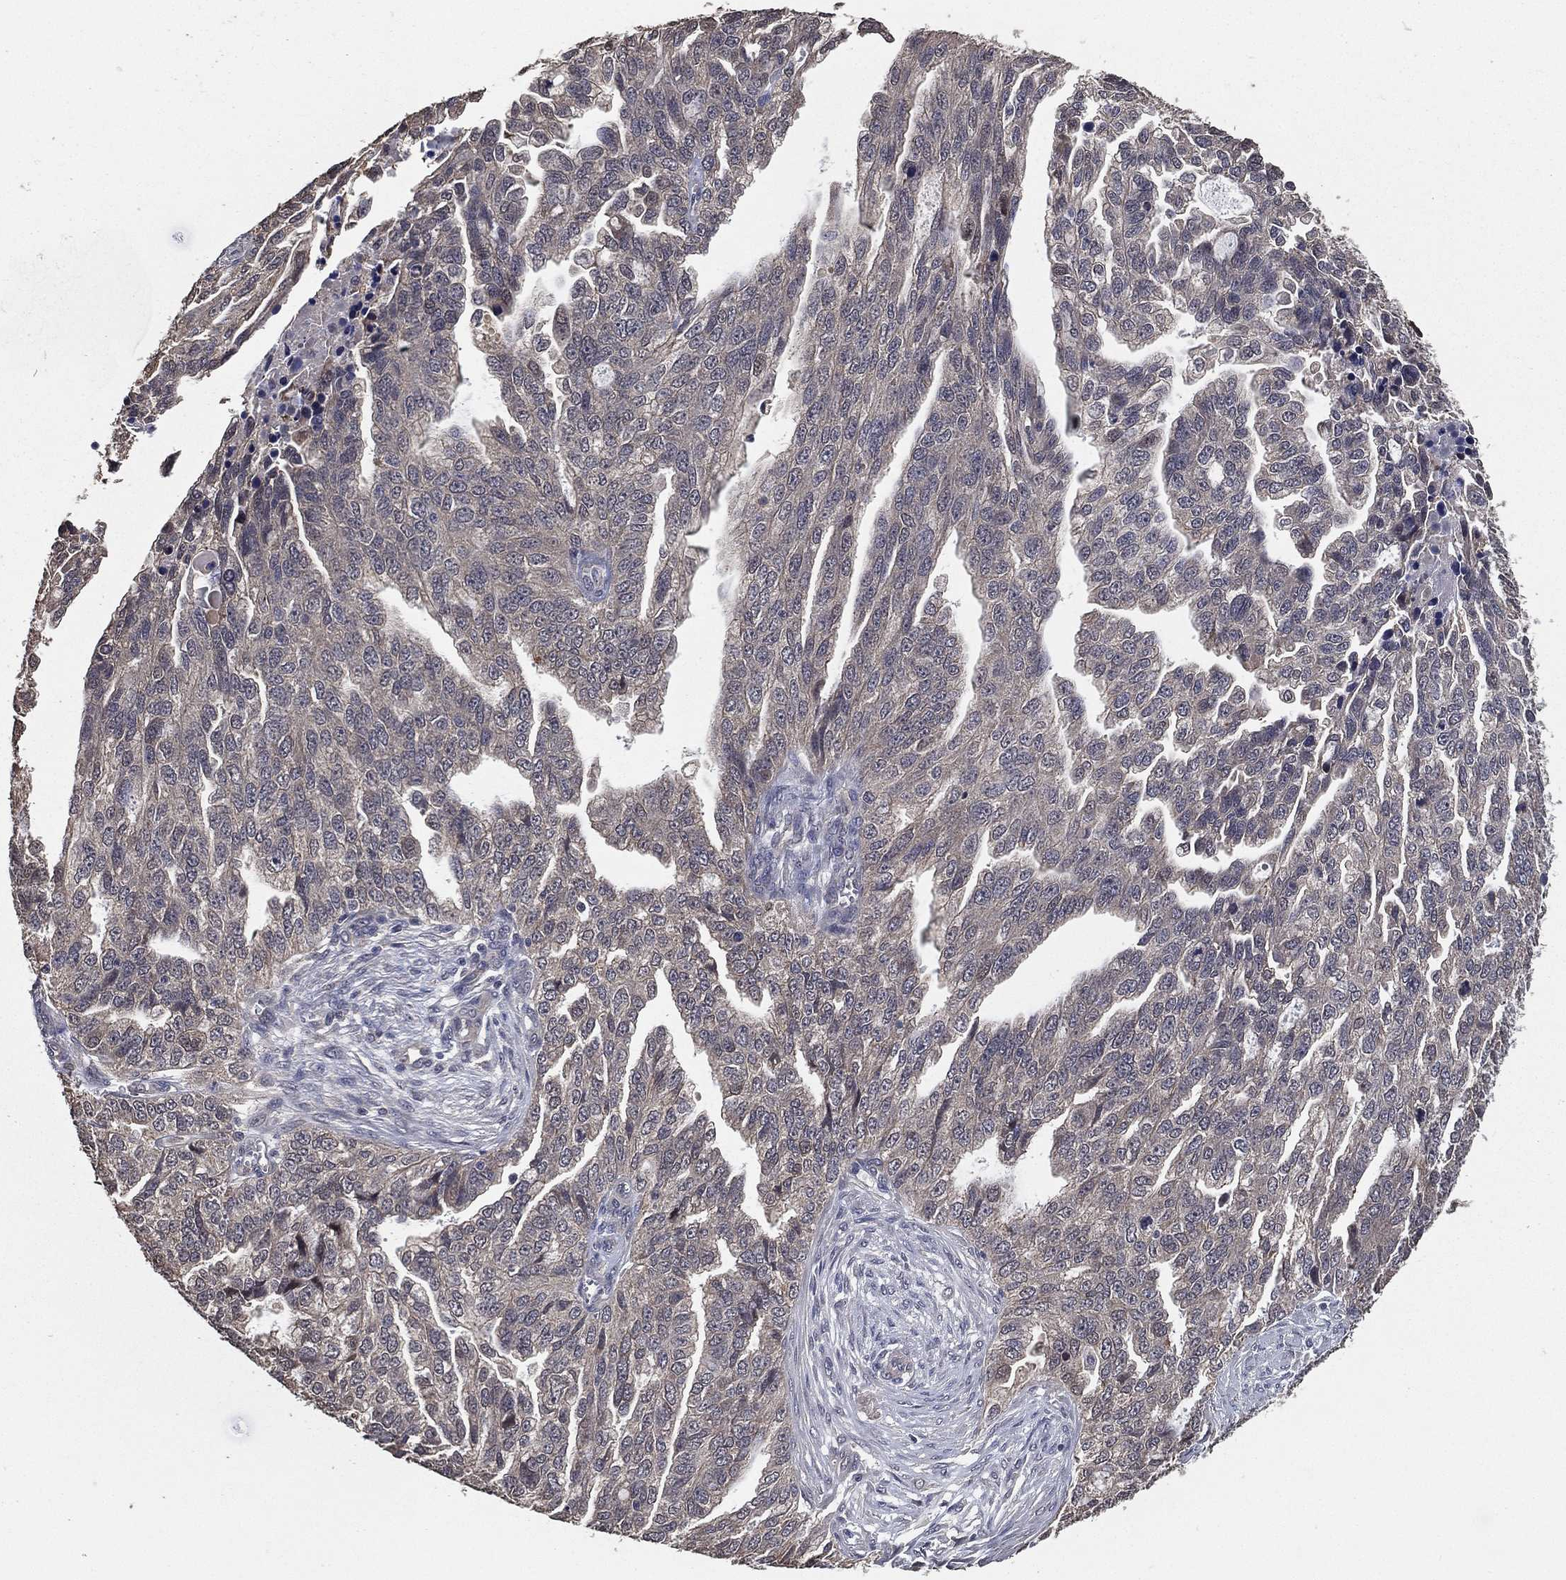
{"staining": {"intensity": "negative", "quantity": "none", "location": "none"}, "tissue": "ovarian cancer", "cell_type": "Tumor cells", "image_type": "cancer", "snomed": [{"axis": "morphology", "description": "Cystadenocarcinoma, serous, NOS"}, {"axis": "topography", "description": "Ovary"}], "caption": "Ovarian cancer (serous cystadenocarcinoma) stained for a protein using IHC reveals no expression tumor cells.", "gene": "PCNT", "patient": {"sex": "female", "age": 51}}